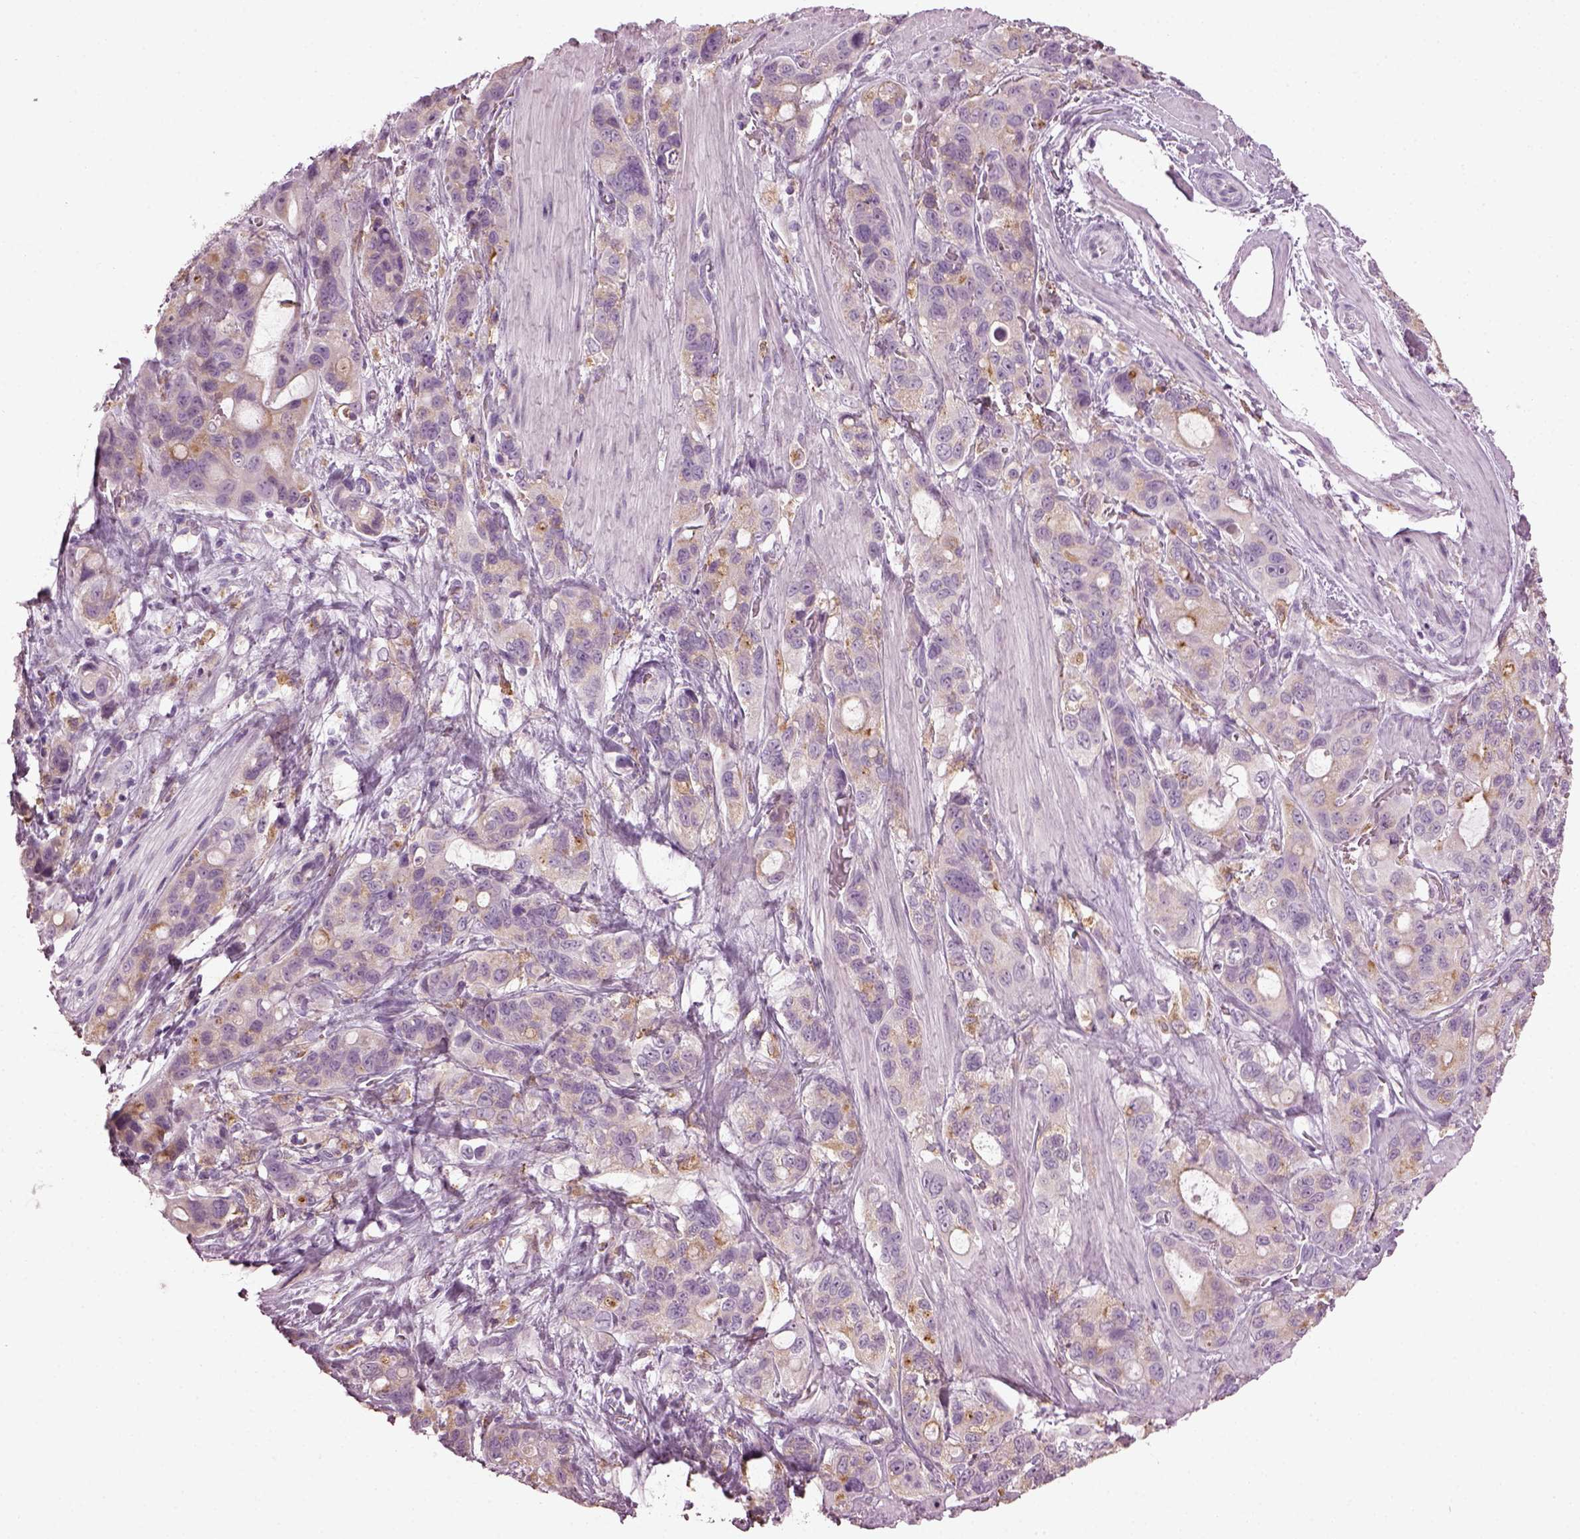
{"staining": {"intensity": "weak", "quantity": "<25%", "location": "cytoplasmic/membranous"}, "tissue": "stomach cancer", "cell_type": "Tumor cells", "image_type": "cancer", "snomed": [{"axis": "morphology", "description": "Adenocarcinoma, NOS"}, {"axis": "topography", "description": "Stomach"}], "caption": "The histopathology image displays no significant staining in tumor cells of stomach cancer (adenocarcinoma).", "gene": "TMEM231", "patient": {"sex": "male", "age": 63}}